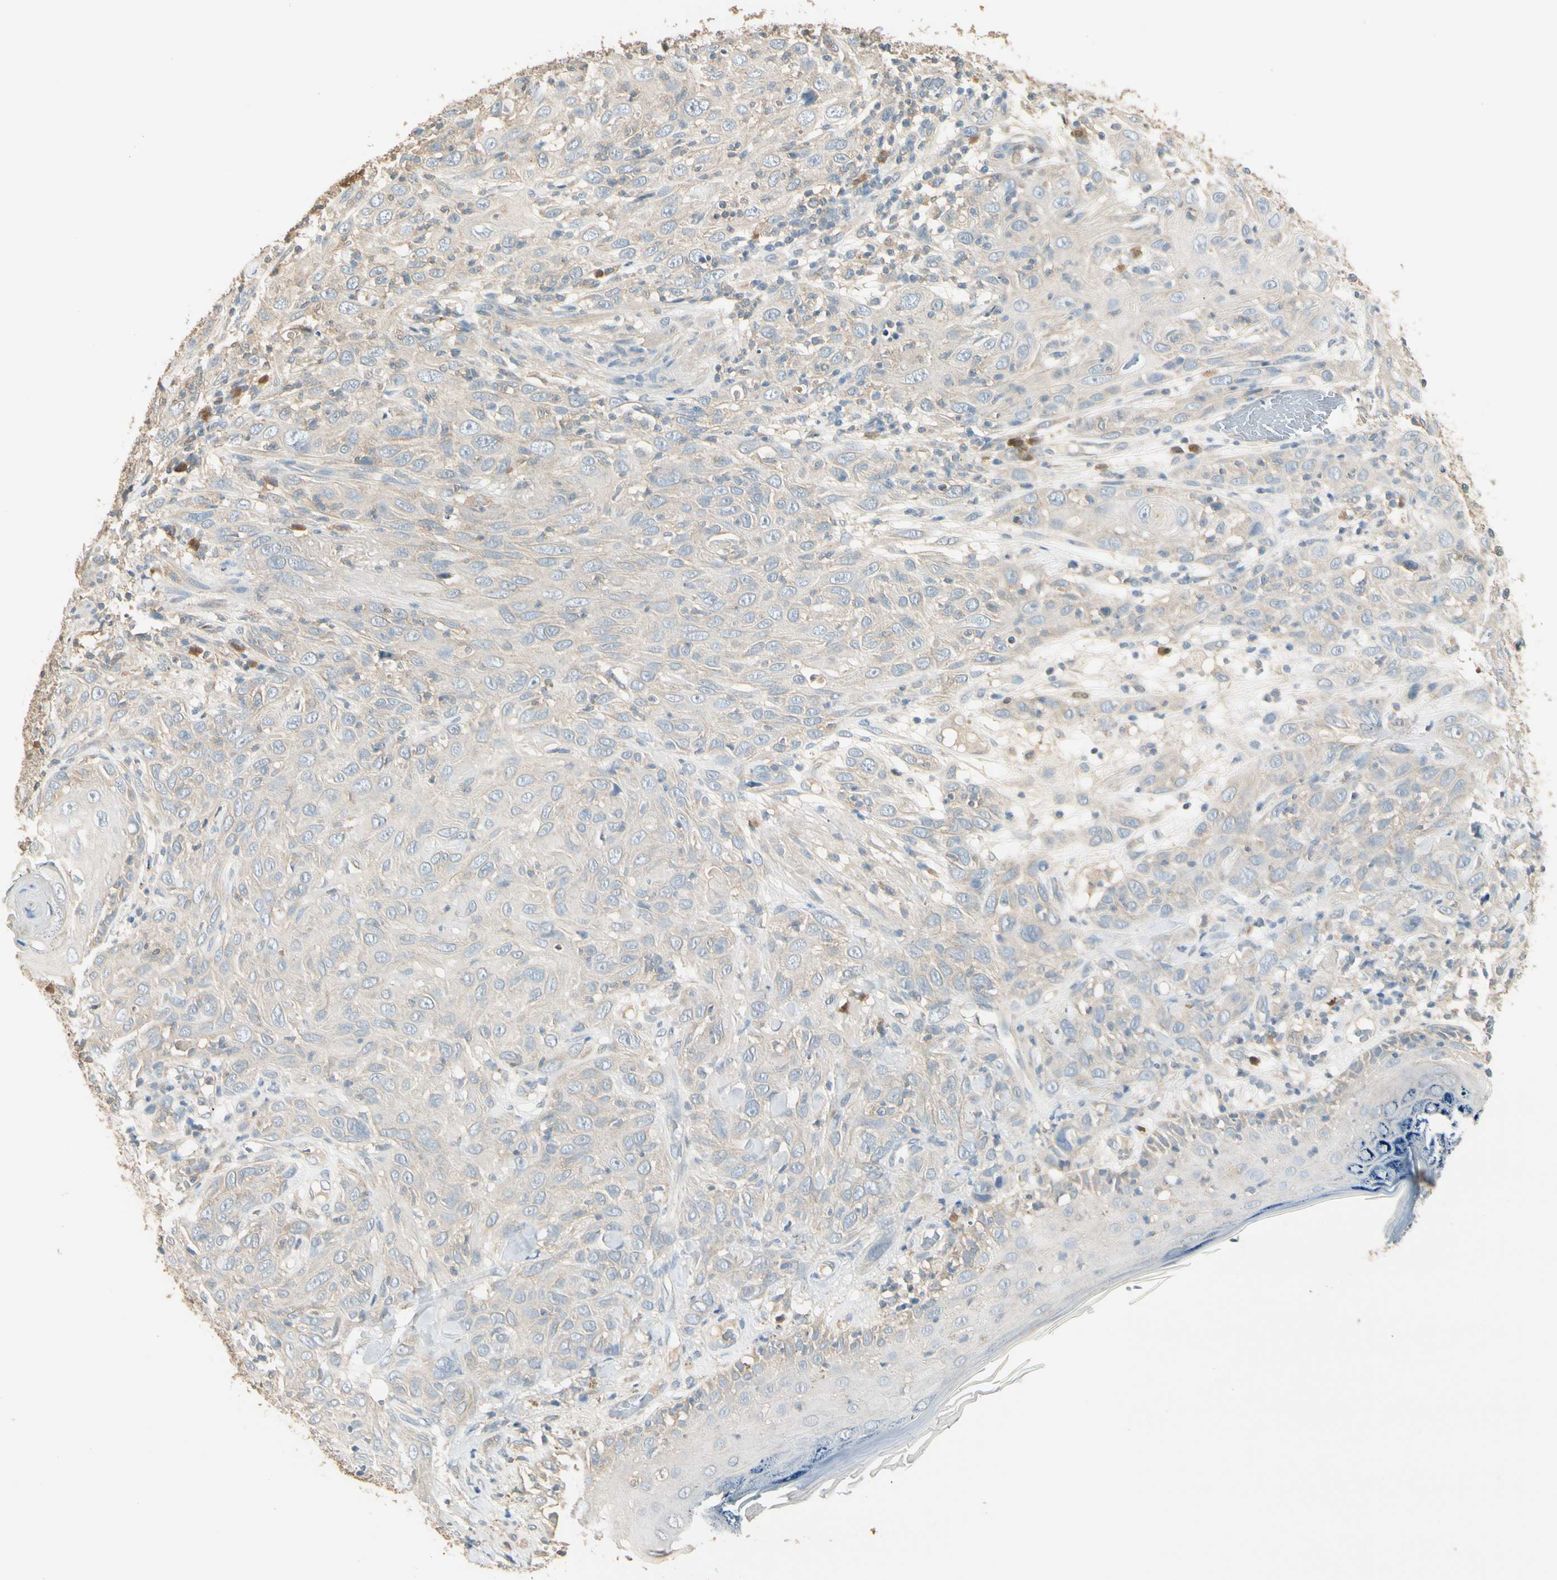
{"staining": {"intensity": "weak", "quantity": "<25%", "location": "cytoplasmic/membranous"}, "tissue": "skin cancer", "cell_type": "Tumor cells", "image_type": "cancer", "snomed": [{"axis": "morphology", "description": "Squamous cell carcinoma, NOS"}, {"axis": "topography", "description": "Skin"}], "caption": "The histopathology image exhibits no staining of tumor cells in skin cancer.", "gene": "PLXNA1", "patient": {"sex": "female", "age": 88}}